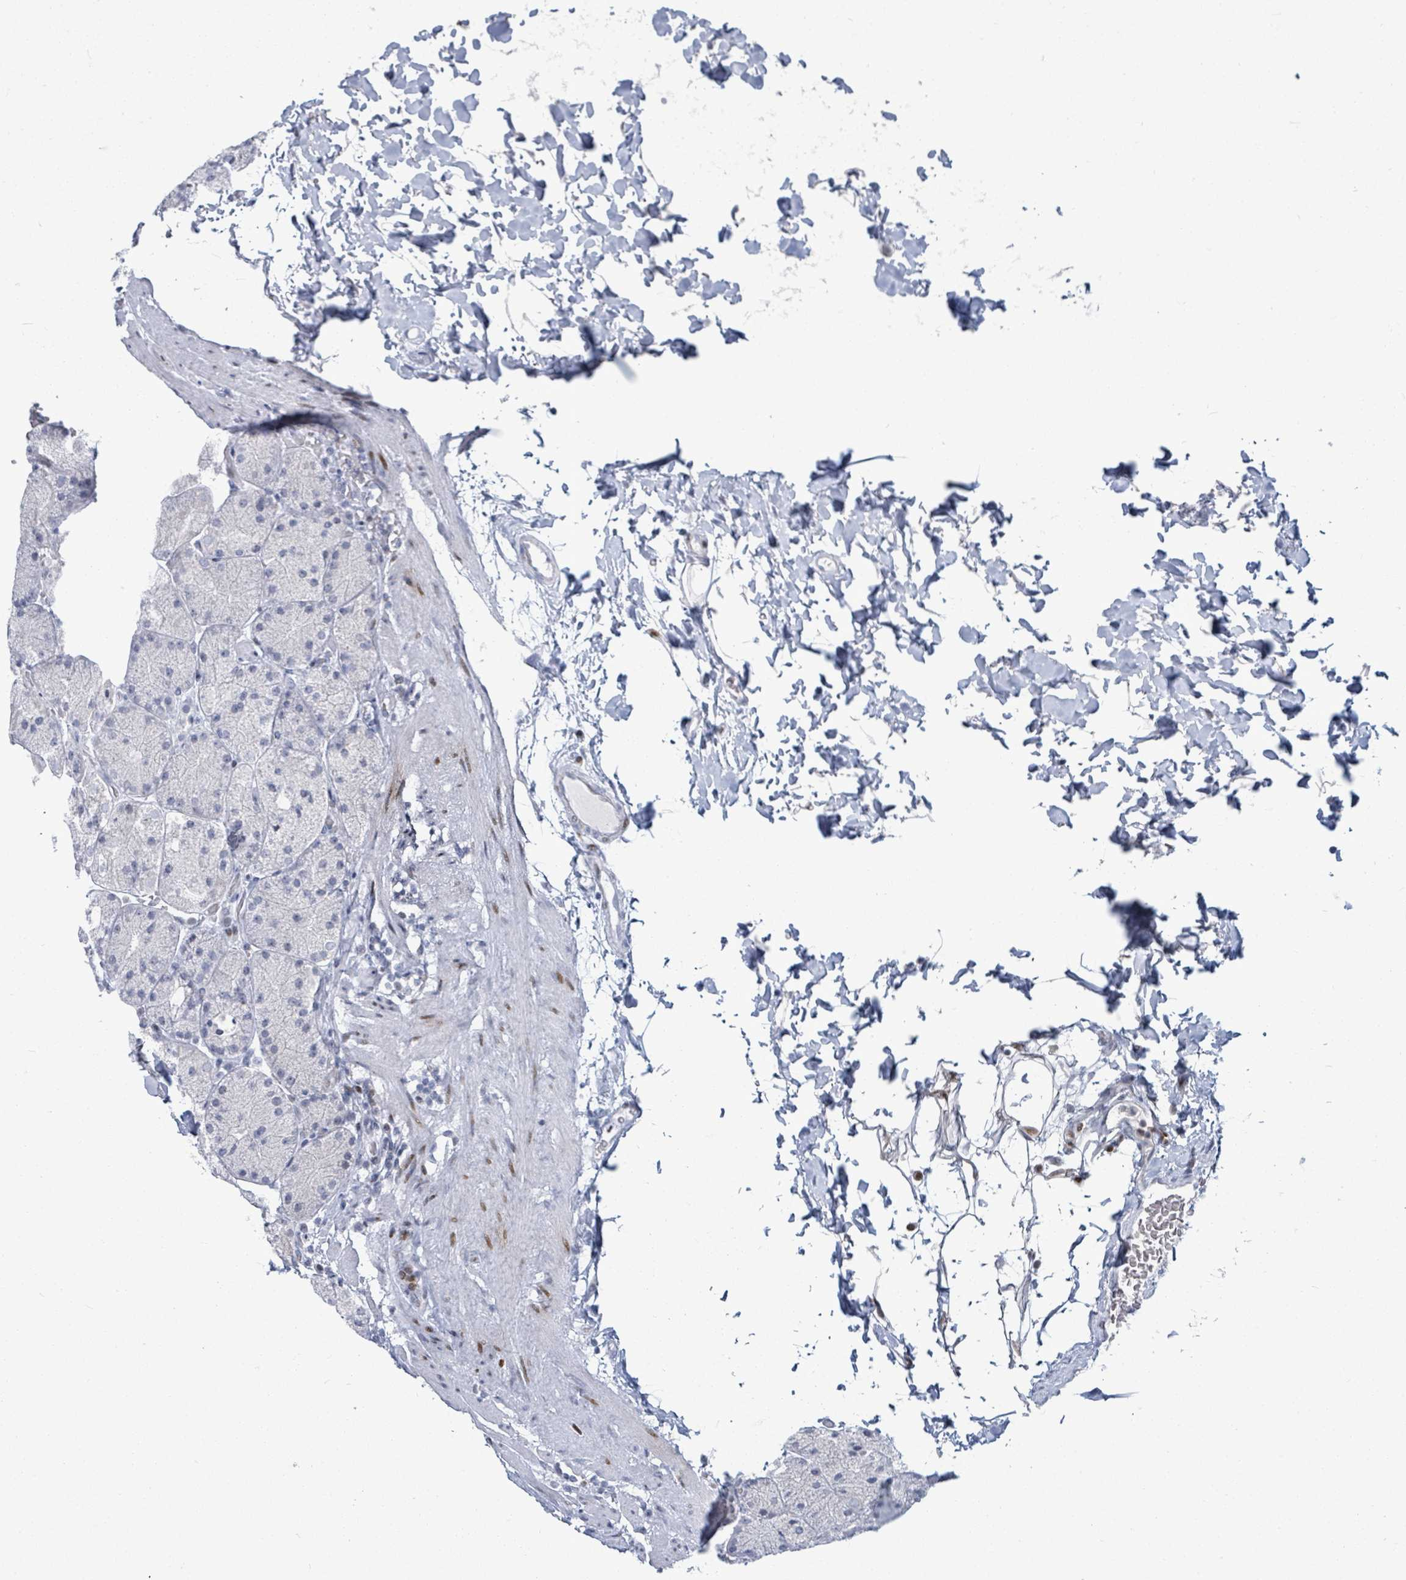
{"staining": {"intensity": "strong", "quantity": "<25%", "location": "nuclear"}, "tissue": "stomach", "cell_type": "Glandular cells", "image_type": "normal", "snomed": [{"axis": "morphology", "description": "Normal tissue, NOS"}, {"axis": "topography", "description": "Stomach, upper"}, {"axis": "topography", "description": "Stomach, lower"}], "caption": "IHC of unremarkable human stomach exhibits medium levels of strong nuclear staining in approximately <25% of glandular cells. (Stains: DAB (3,3'-diaminobenzidine) in brown, nuclei in blue, Microscopy: brightfield microscopy at high magnification).", "gene": "MALL", "patient": {"sex": "male", "age": 67}}